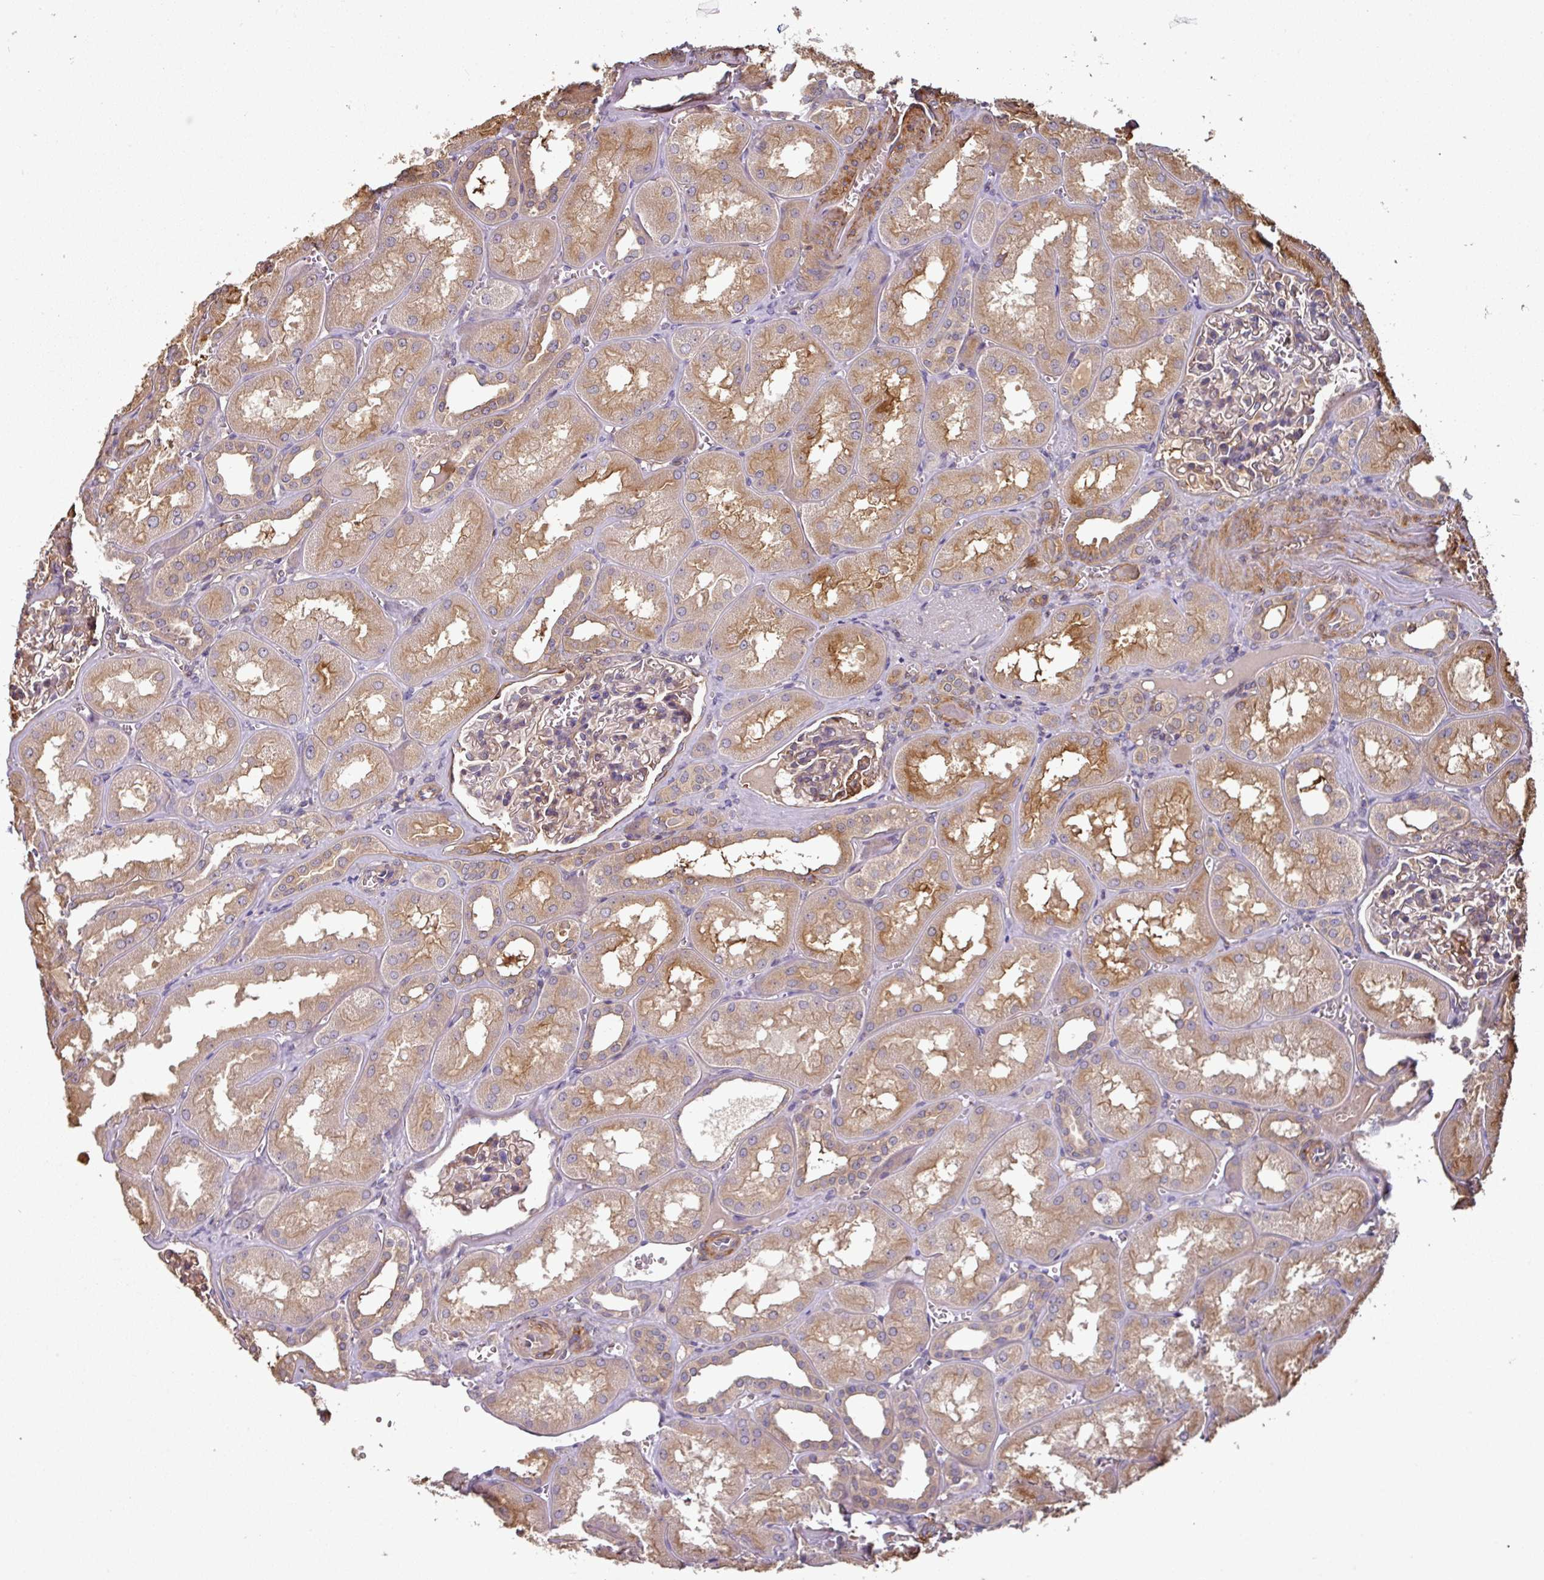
{"staining": {"intensity": "moderate", "quantity": "25%-75%", "location": "cytoplasmic/membranous"}, "tissue": "kidney", "cell_type": "Cells in glomeruli", "image_type": "normal", "snomed": [{"axis": "morphology", "description": "Normal tissue, NOS"}, {"axis": "topography", "description": "Kidney"}], "caption": "A histopathology image showing moderate cytoplasmic/membranous expression in about 25%-75% of cells in glomeruli in unremarkable kidney, as visualized by brown immunohistochemical staining.", "gene": "SIK1", "patient": {"sex": "male", "age": 61}}